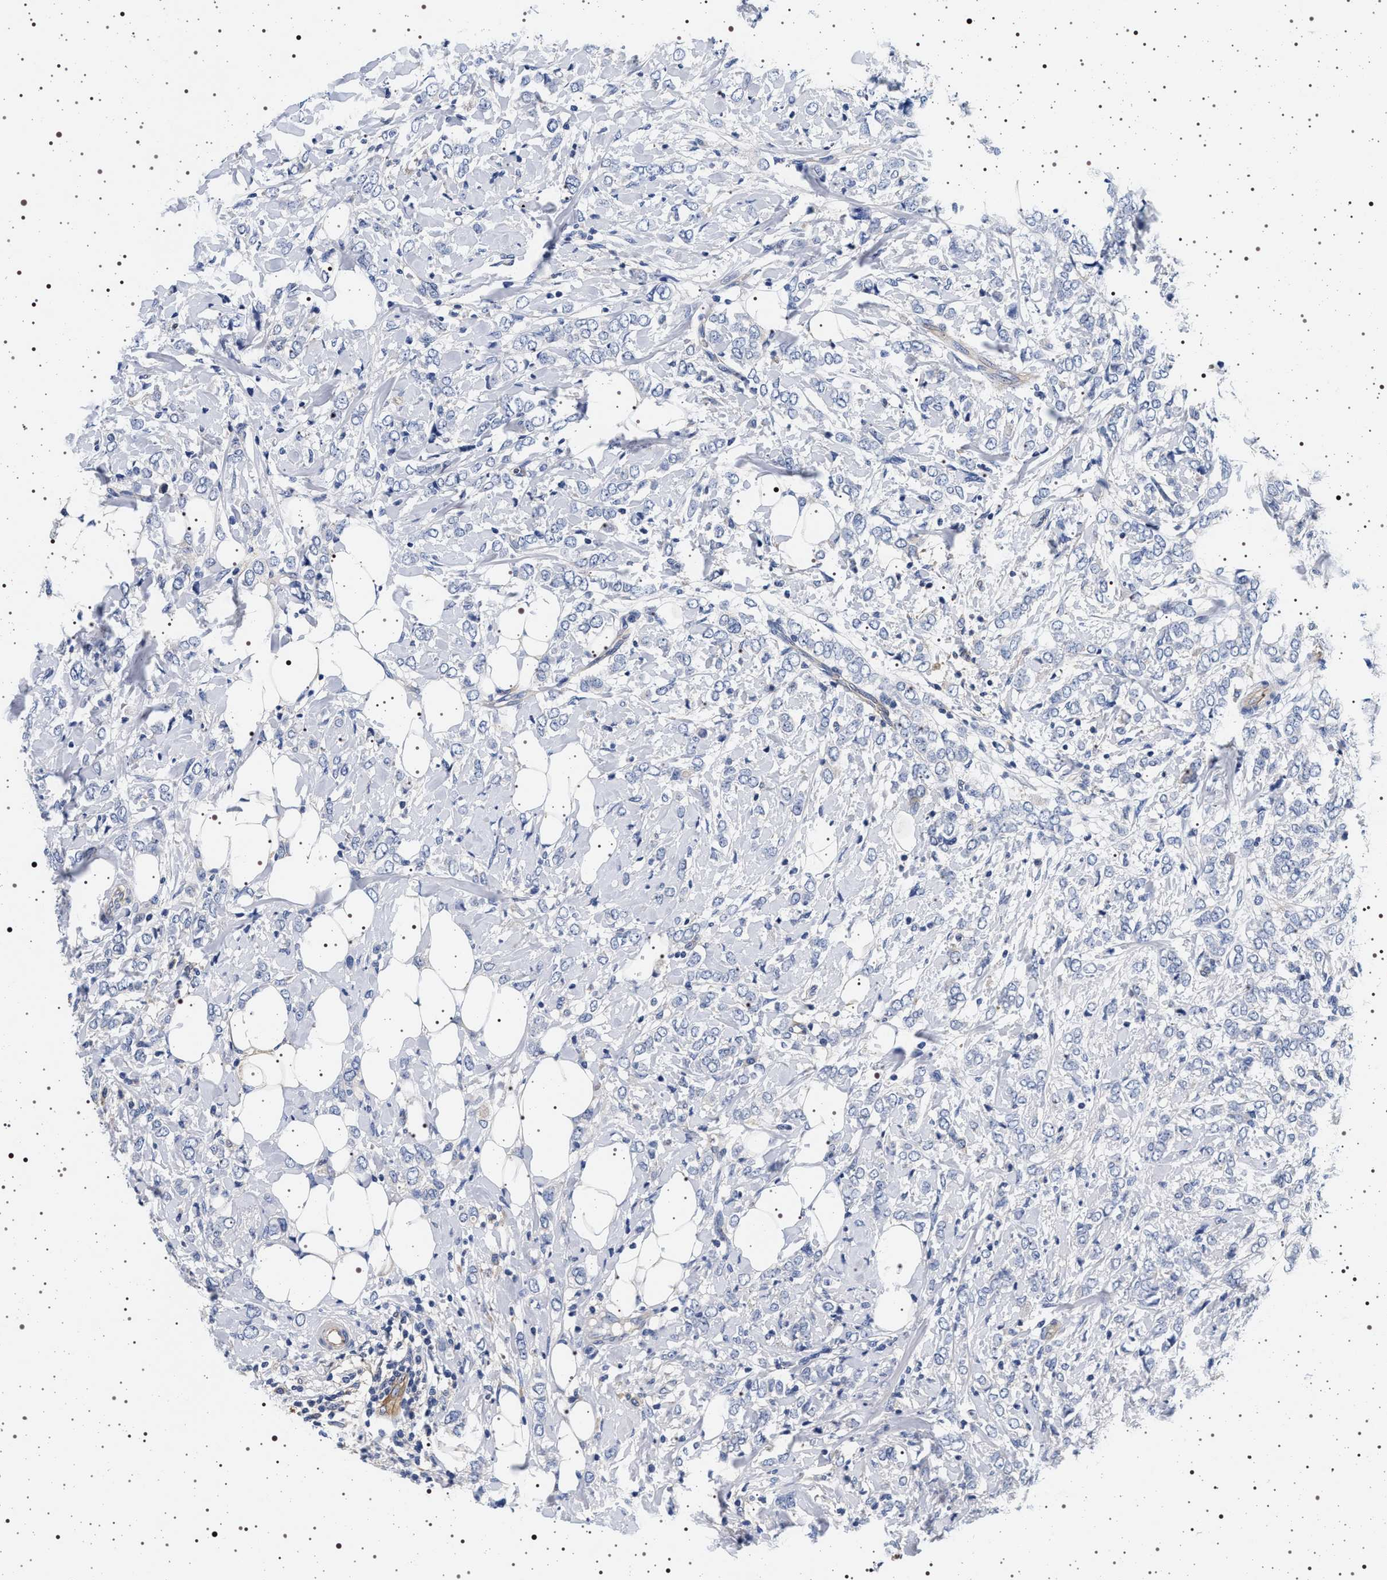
{"staining": {"intensity": "negative", "quantity": "none", "location": "none"}, "tissue": "breast cancer", "cell_type": "Tumor cells", "image_type": "cancer", "snomed": [{"axis": "morphology", "description": "Normal tissue, NOS"}, {"axis": "morphology", "description": "Lobular carcinoma"}, {"axis": "topography", "description": "Breast"}], "caption": "Immunohistochemistry photomicrograph of human breast cancer (lobular carcinoma) stained for a protein (brown), which reveals no positivity in tumor cells.", "gene": "HSD17B1", "patient": {"sex": "female", "age": 47}}